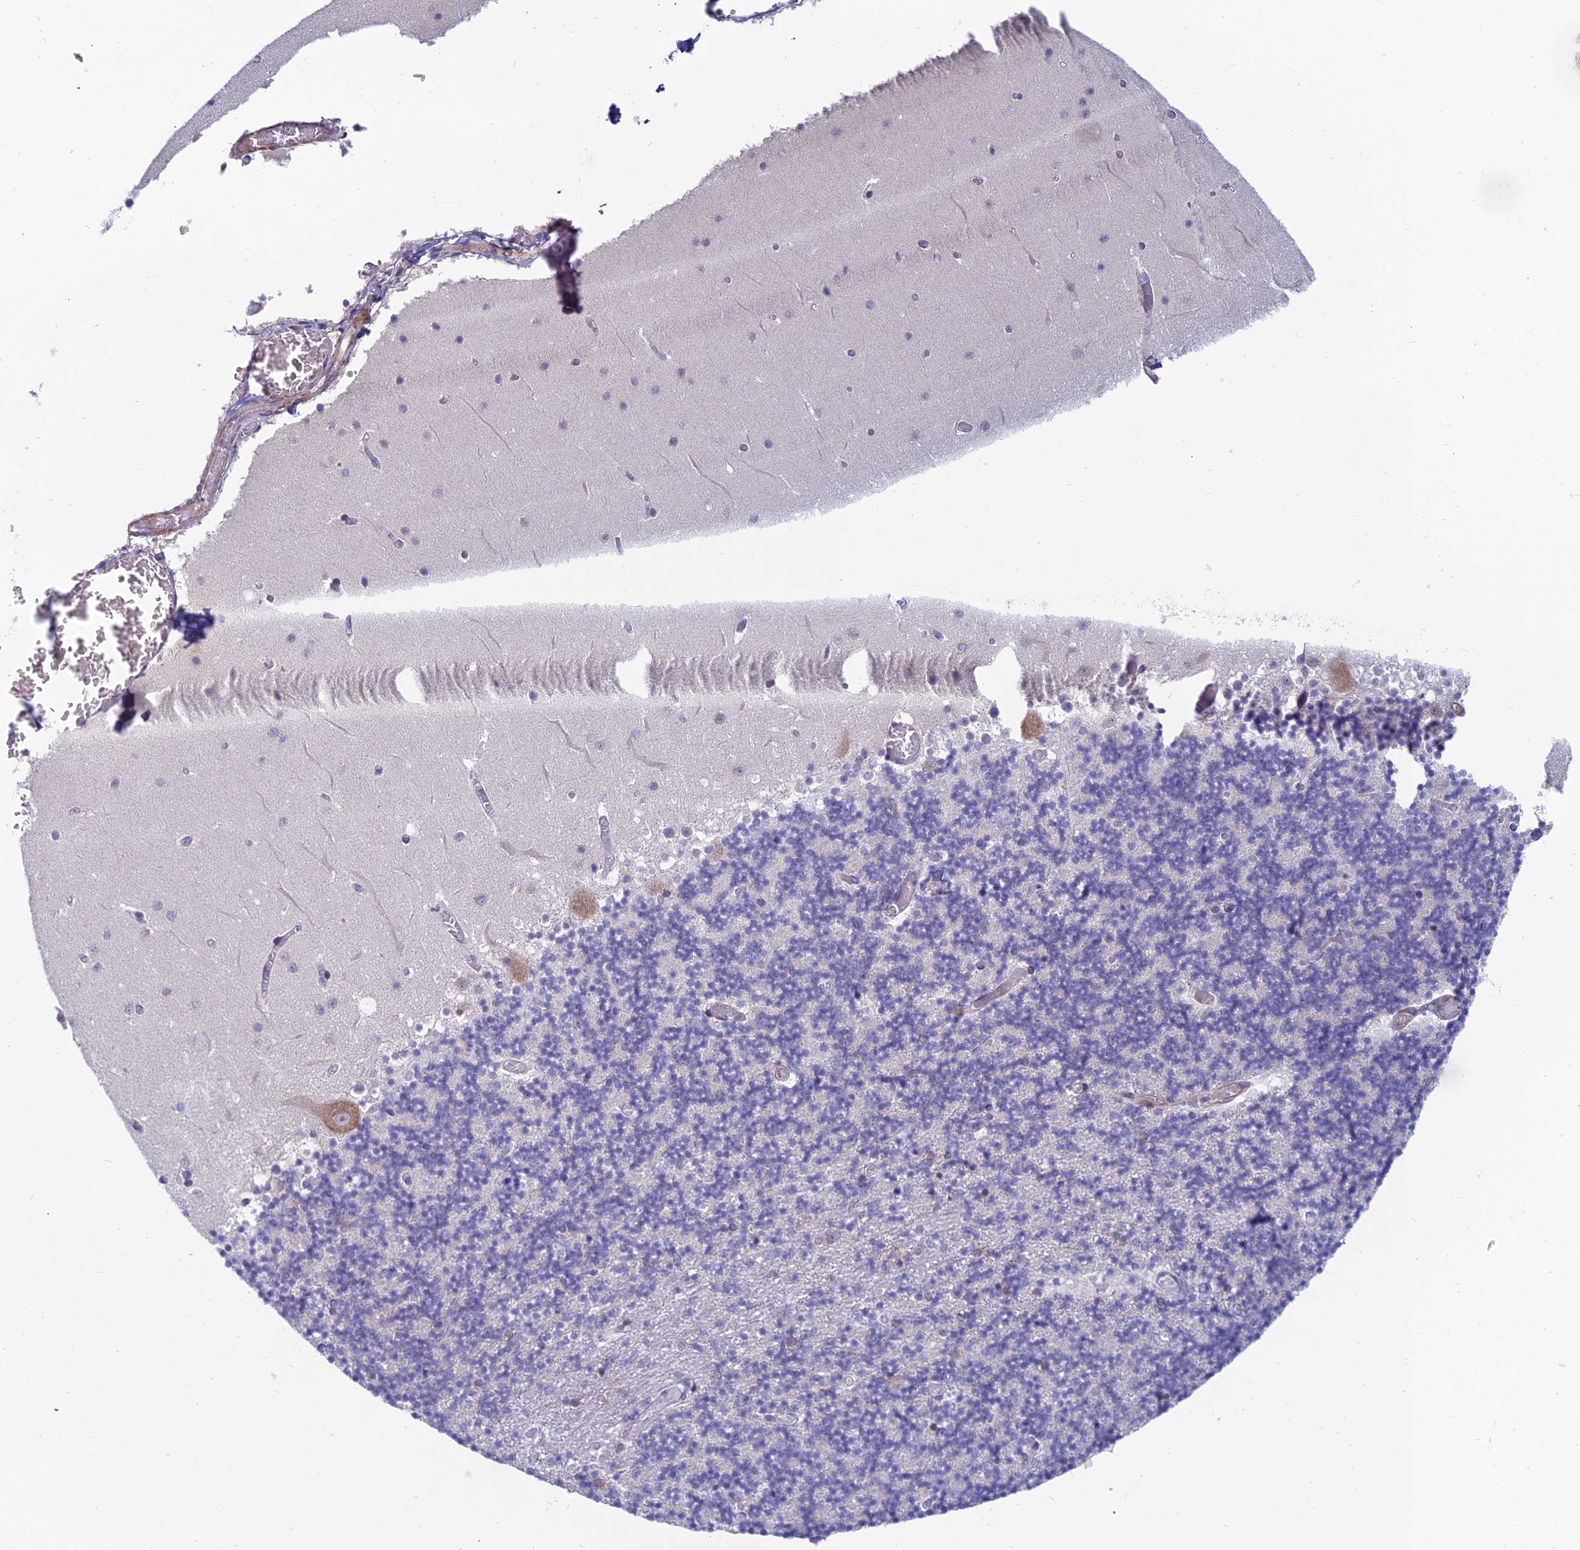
{"staining": {"intensity": "moderate", "quantity": "<25%", "location": "cytoplasmic/membranous"}, "tissue": "cerebellum", "cell_type": "Cells in granular layer", "image_type": "normal", "snomed": [{"axis": "morphology", "description": "Normal tissue, NOS"}, {"axis": "topography", "description": "Cerebellum"}], "caption": "A high-resolution micrograph shows immunohistochemistry staining of unremarkable cerebellum, which shows moderate cytoplasmic/membranous staining in approximately <25% of cells in granular layer.", "gene": "TXLNA", "patient": {"sex": "female", "age": 28}}